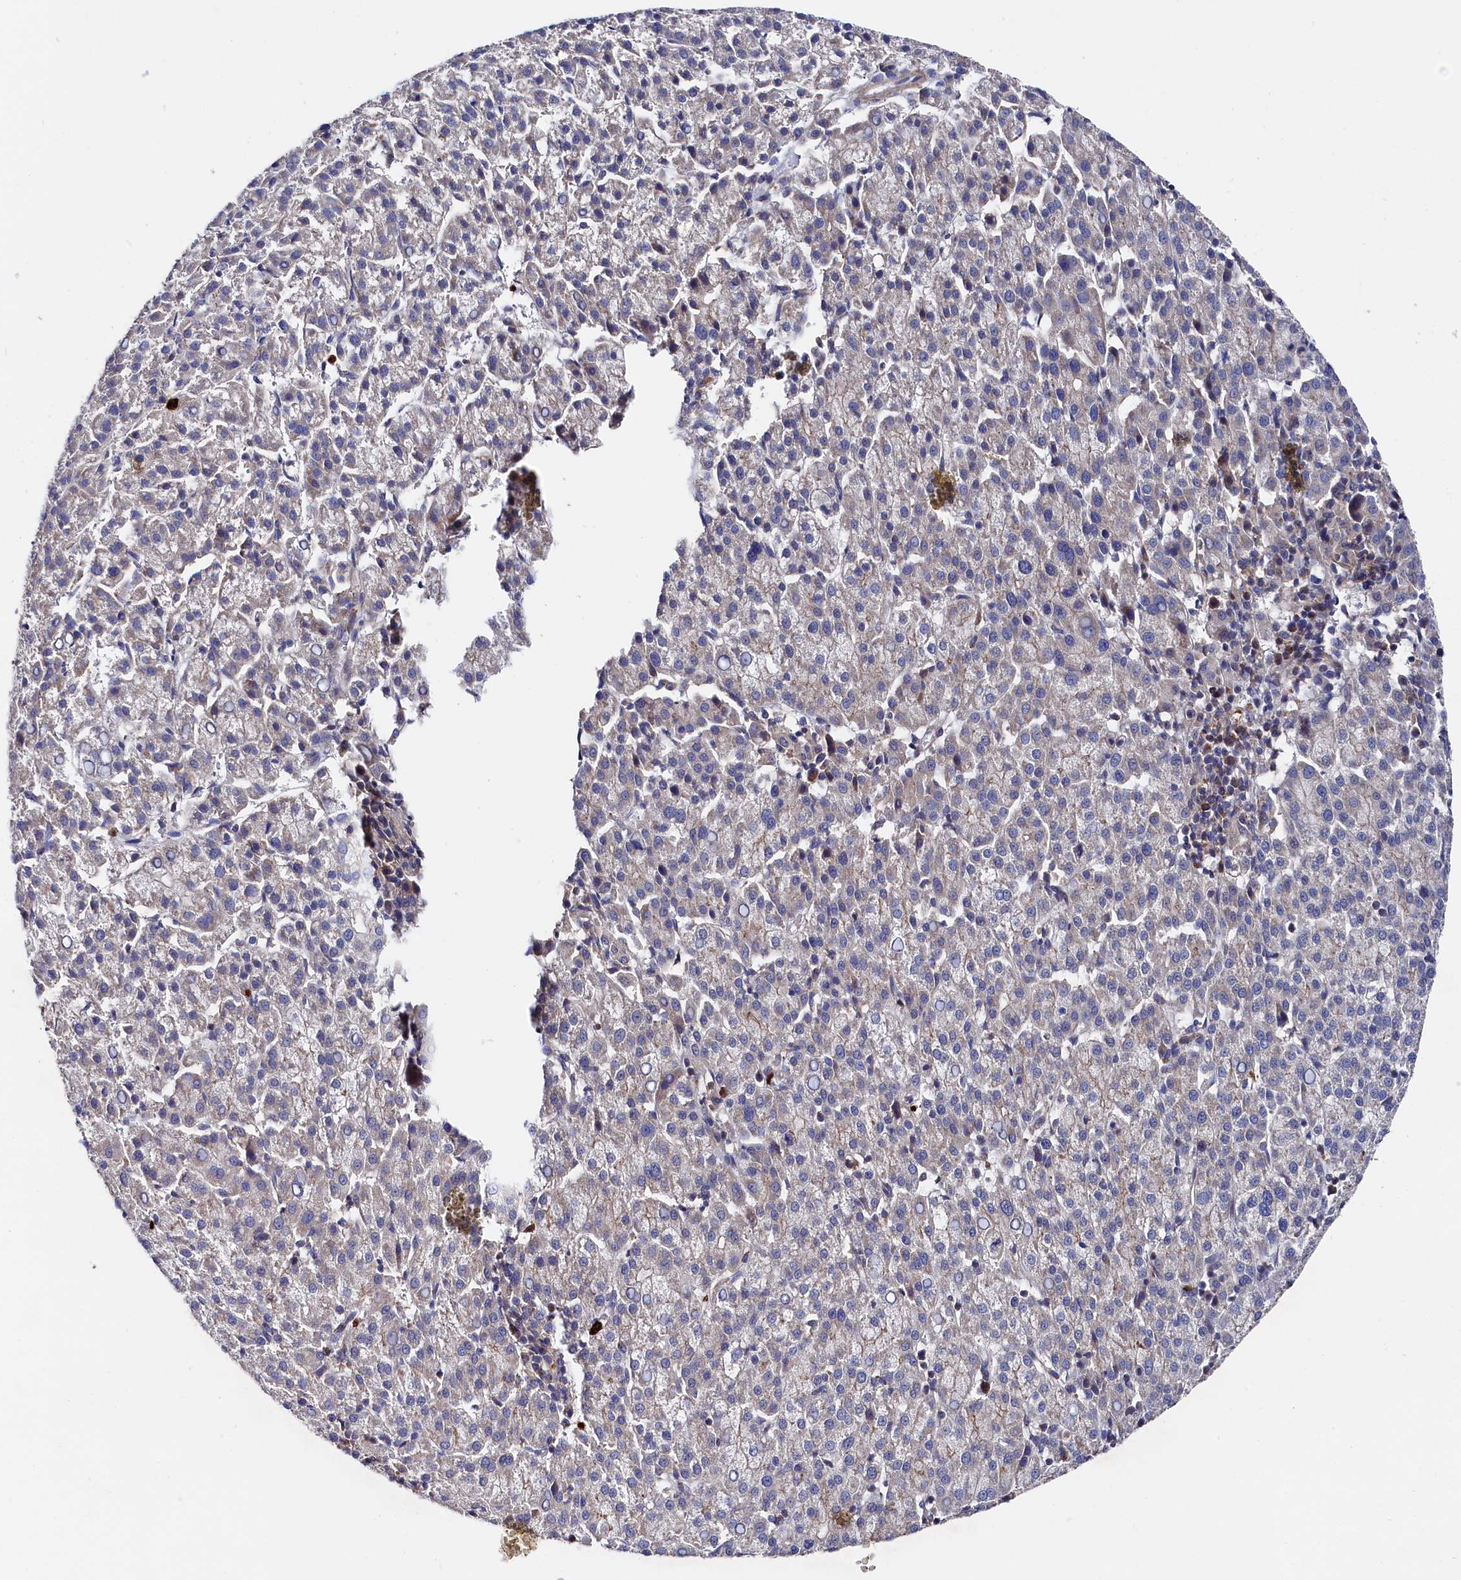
{"staining": {"intensity": "moderate", "quantity": "<25%", "location": "cytoplasmic/membranous"}, "tissue": "liver cancer", "cell_type": "Tumor cells", "image_type": "cancer", "snomed": [{"axis": "morphology", "description": "Carcinoma, Hepatocellular, NOS"}, {"axis": "topography", "description": "Liver"}], "caption": "Immunohistochemical staining of liver cancer (hepatocellular carcinoma) displays low levels of moderate cytoplasmic/membranous expression in about <25% of tumor cells.", "gene": "CHCHD1", "patient": {"sex": "female", "age": 58}}